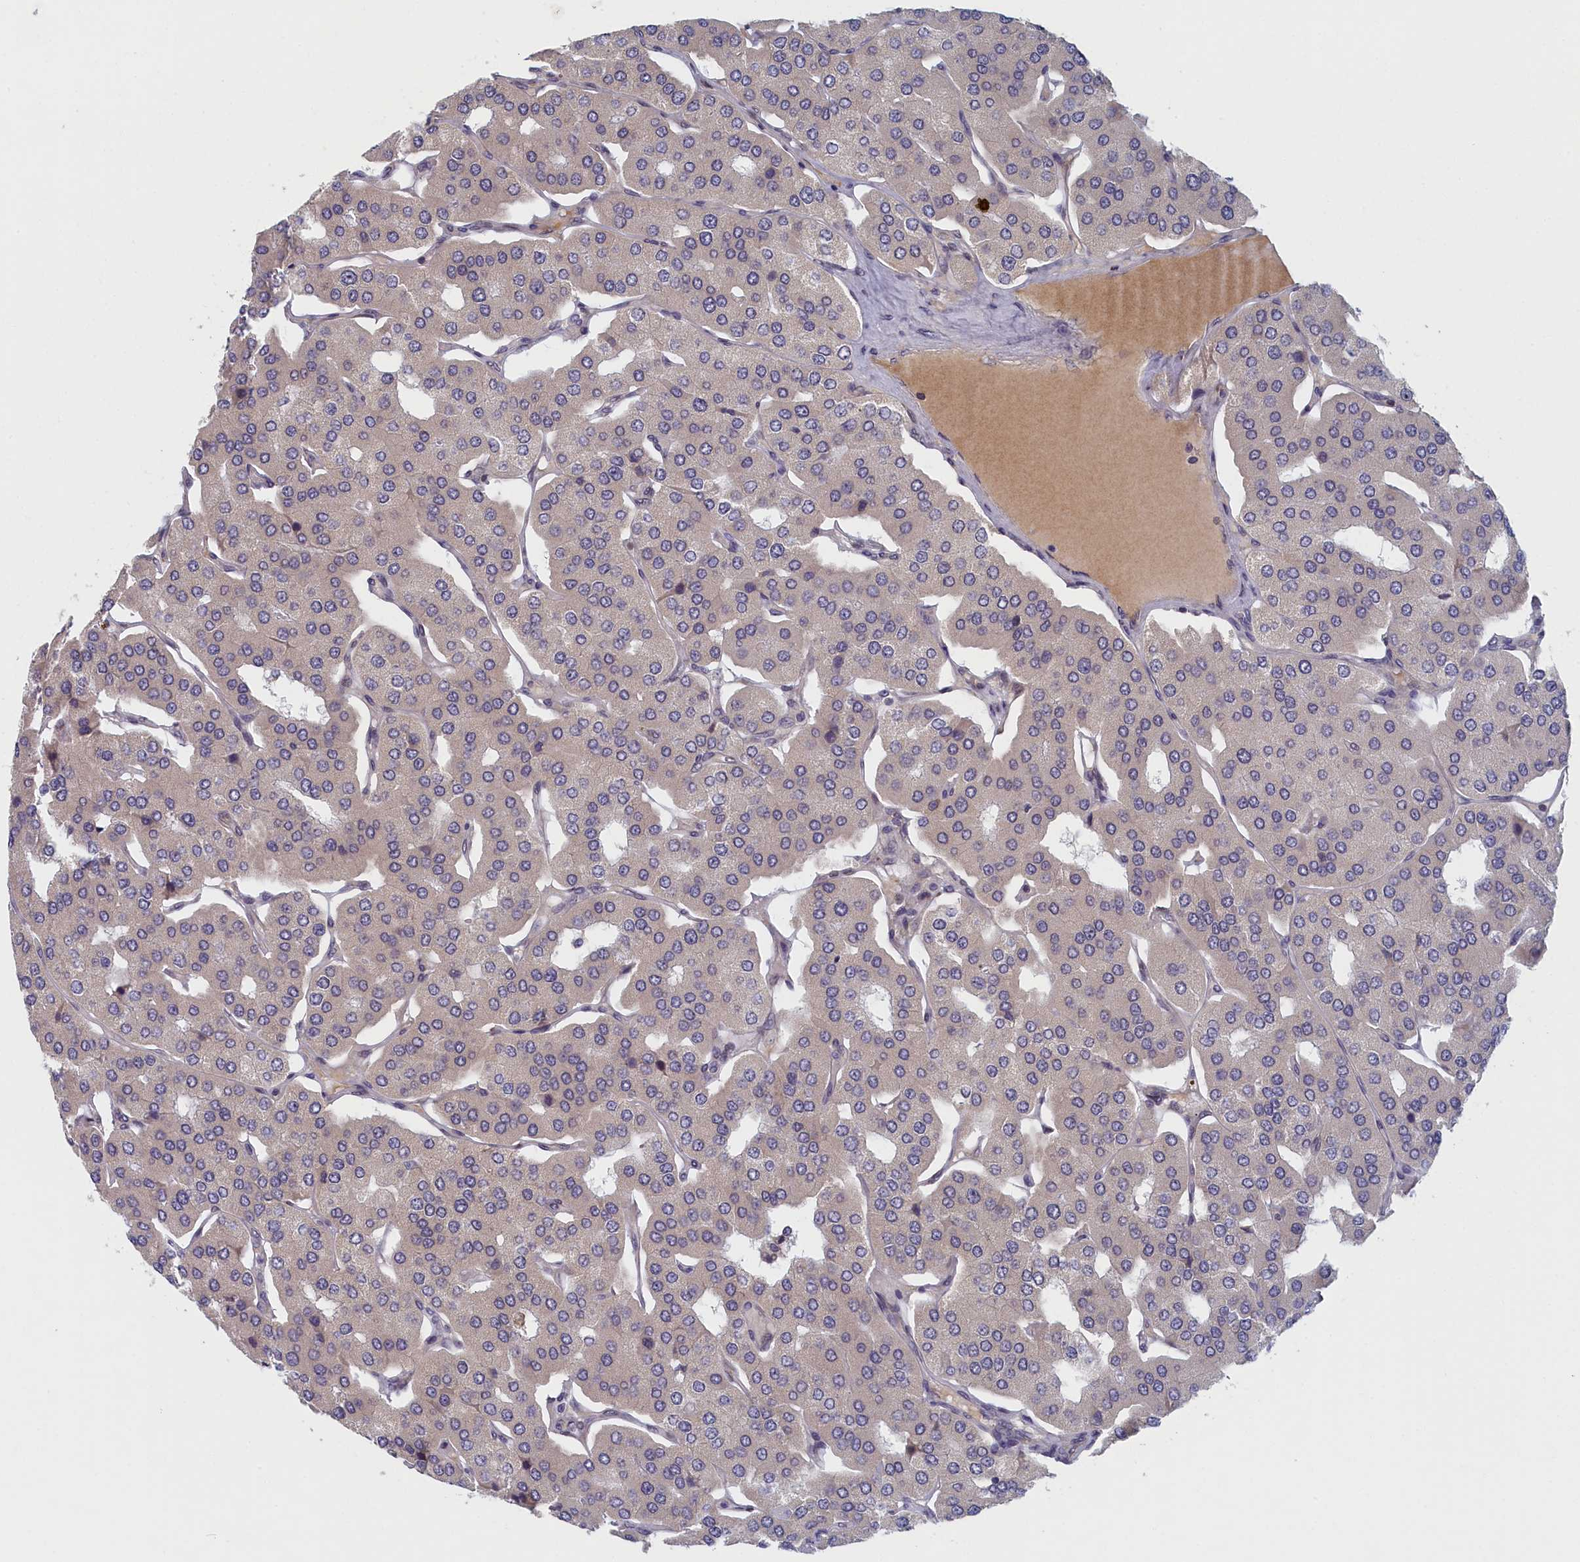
{"staining": {"intensity": "negative", "quantity": "none", "location": "none"}, "tissue": "parathyroid gland", "cell_type": "Glandular cells", "image_type": "normal", "snomed": [{"axis": "morphology", "description": "Normal tissue, NOS"}, {"axis": "morphology", "description": "Adenoma, NOS"}, {"axis": "topography", "description": "Parathyroid gland"}], "caption": "This is a photomicrograph of IHC staining of benign parathyroid gland, which shows no staining in glandular cells. (DAB (3,3'-diaminobenzidine) immunohistochemistry visualized using brightfield microscopy, high magnification).", "gene": "DNAJC17", "patient": {"sex": "female", "age": 86}}